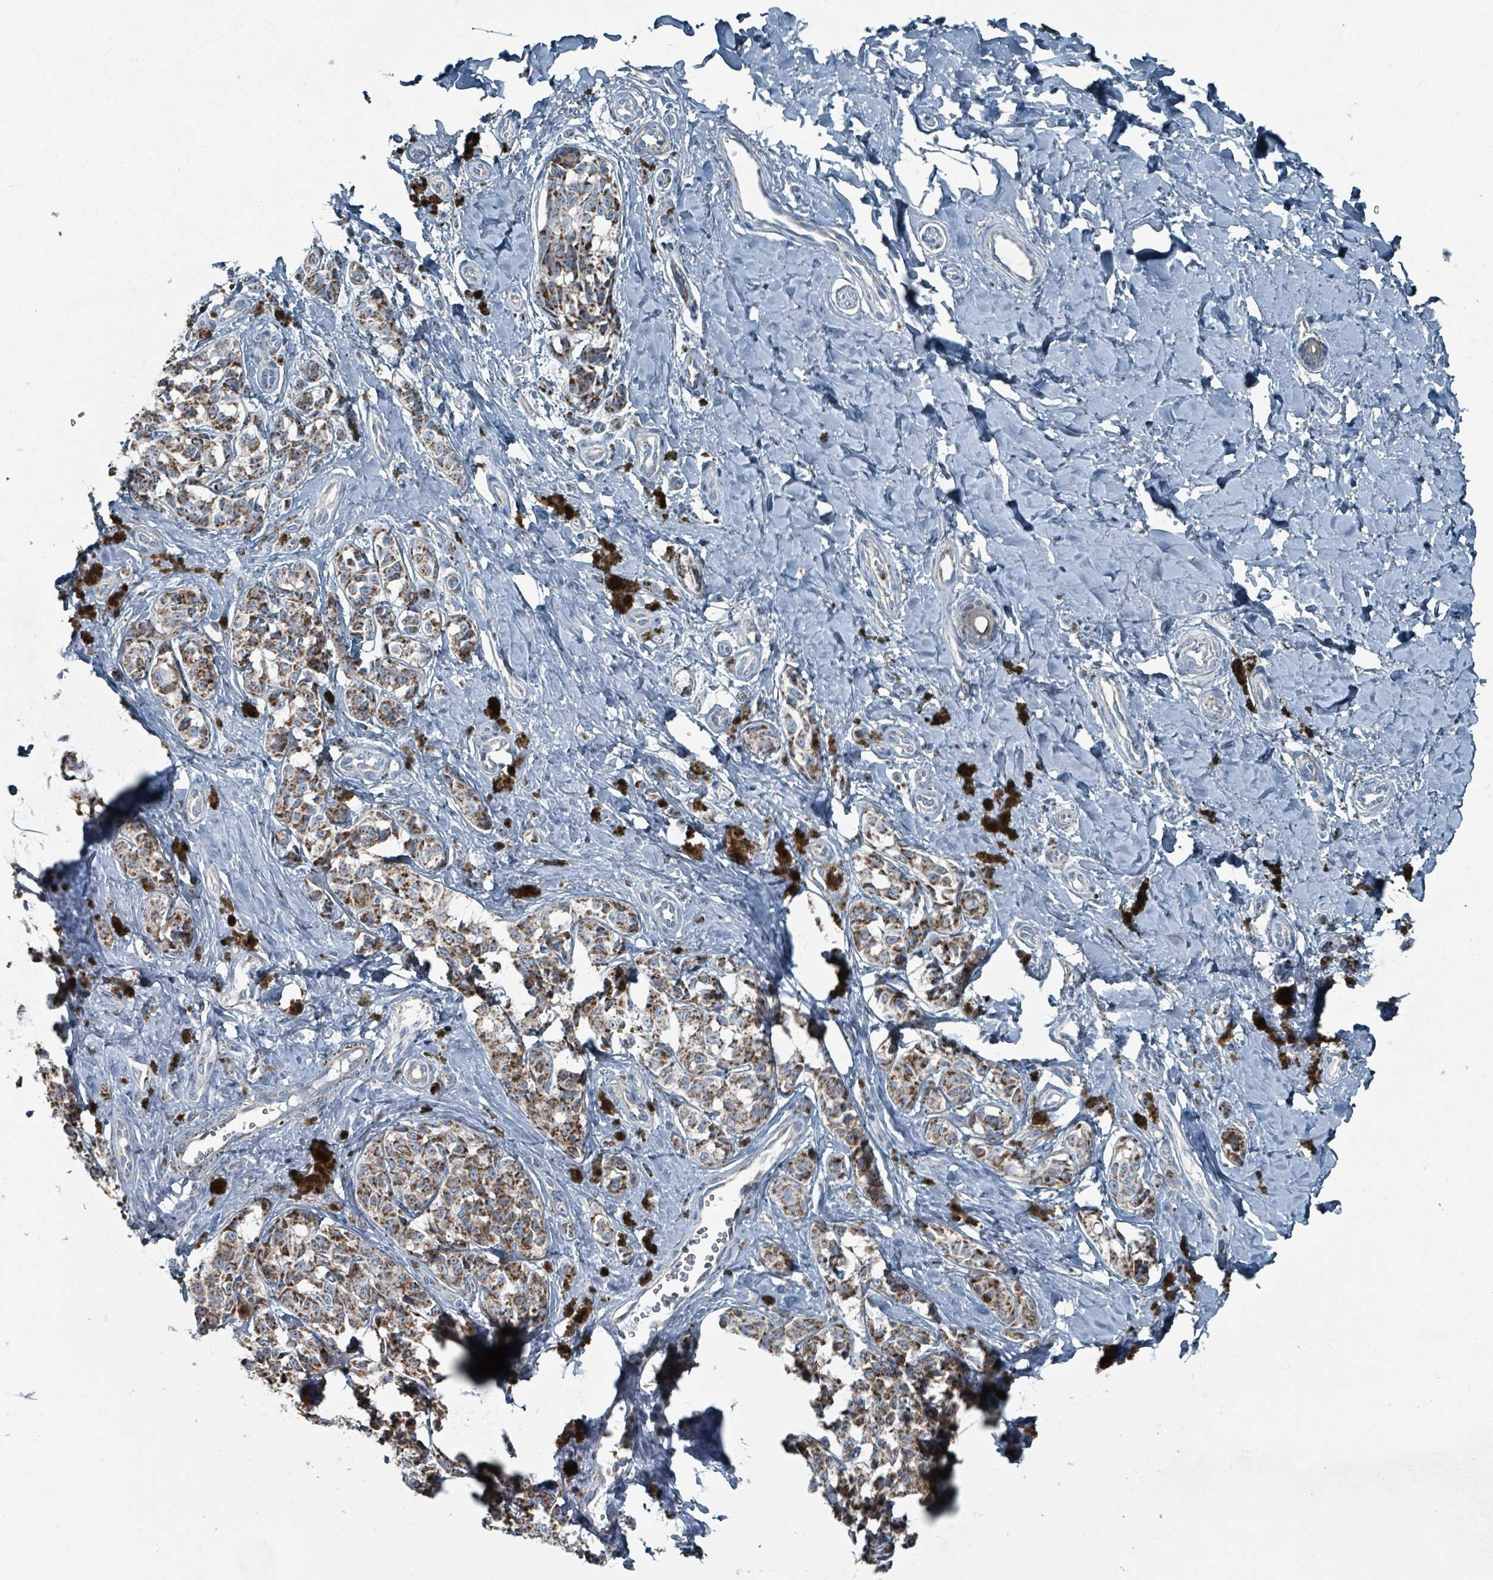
{"staining": {"intensity": "moderate", "quantity": ">75%", "location": "cytoplasmic/membranous"}, "tissue": "melanoma", "cell_type": "Tumor cells", "image_type": "cancer", "snomed": [{"axis": "morphology", "description": "Malignant melanoma, NOS"}, {"axis": "topography", "description": "Skin"}], "caption": "Malignant melanoma stained with a protein marker shows moderate staining in tumor cells.", "gene": "ABHD18", "patient": {"sex": "female", "age": 65}}